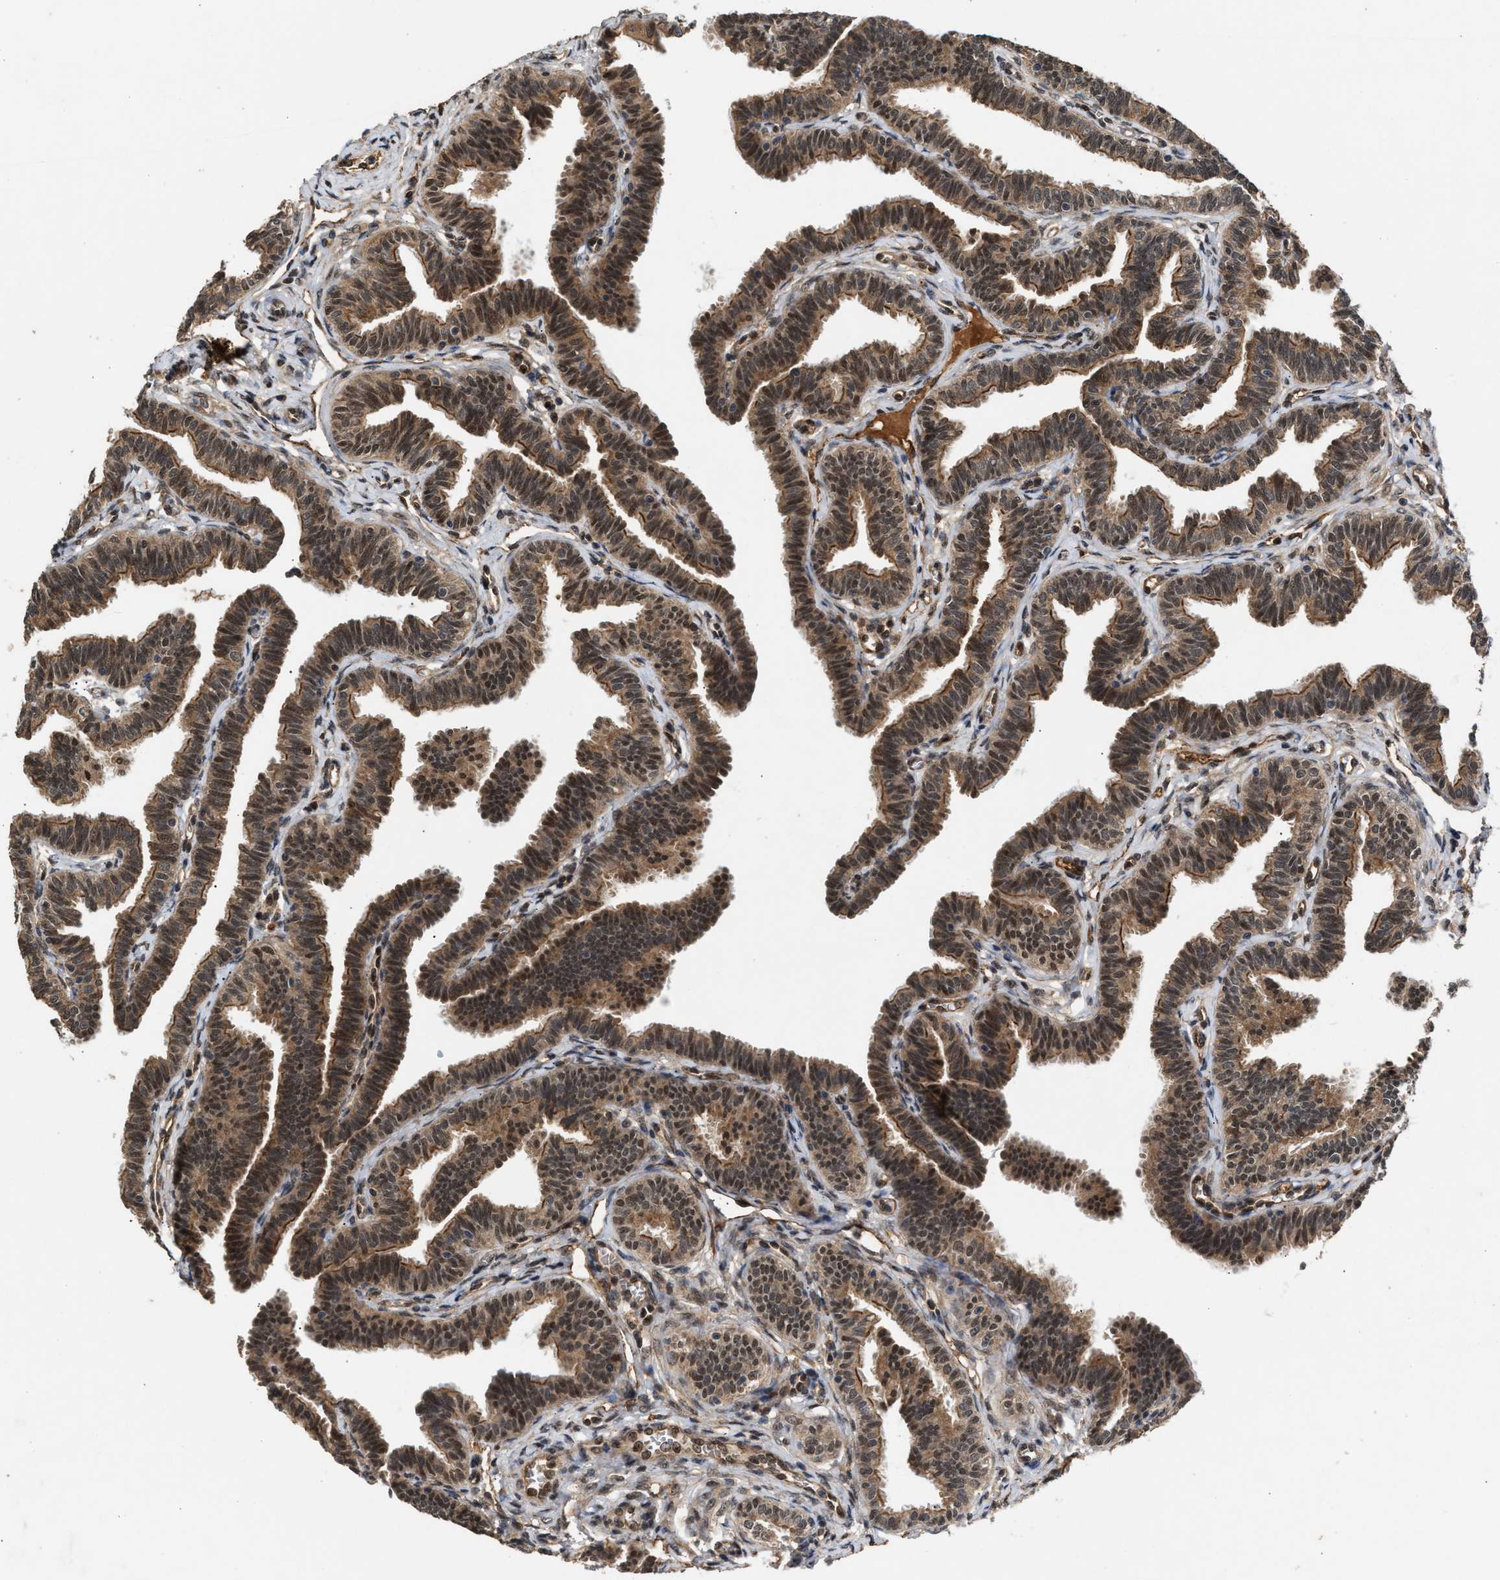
{"staining": {"intensity": "moderate", "quantity": ">75%", "location": "cytoplasmic/membranous,nuclear"}, "tissue": "fallopian tube", "cell_type": "Glandular cells", "image_type": "normal", "snomed": [{"axis": "morphology", "description": "Normal tissue, NOS"}, {"axis": "topography", "description": "Fallopian tube"}, {"axis": "topography", "description": "Ovary"}], "caption": "Immunohistochemical staining of benign fallopian tube reveals medium levels of moderate cytoplasmic/membranous,nuclear expression in approximately >75% of glandular cells.", "gene": "RUSC2", "patient": {"sex": "female", "age": 23}}